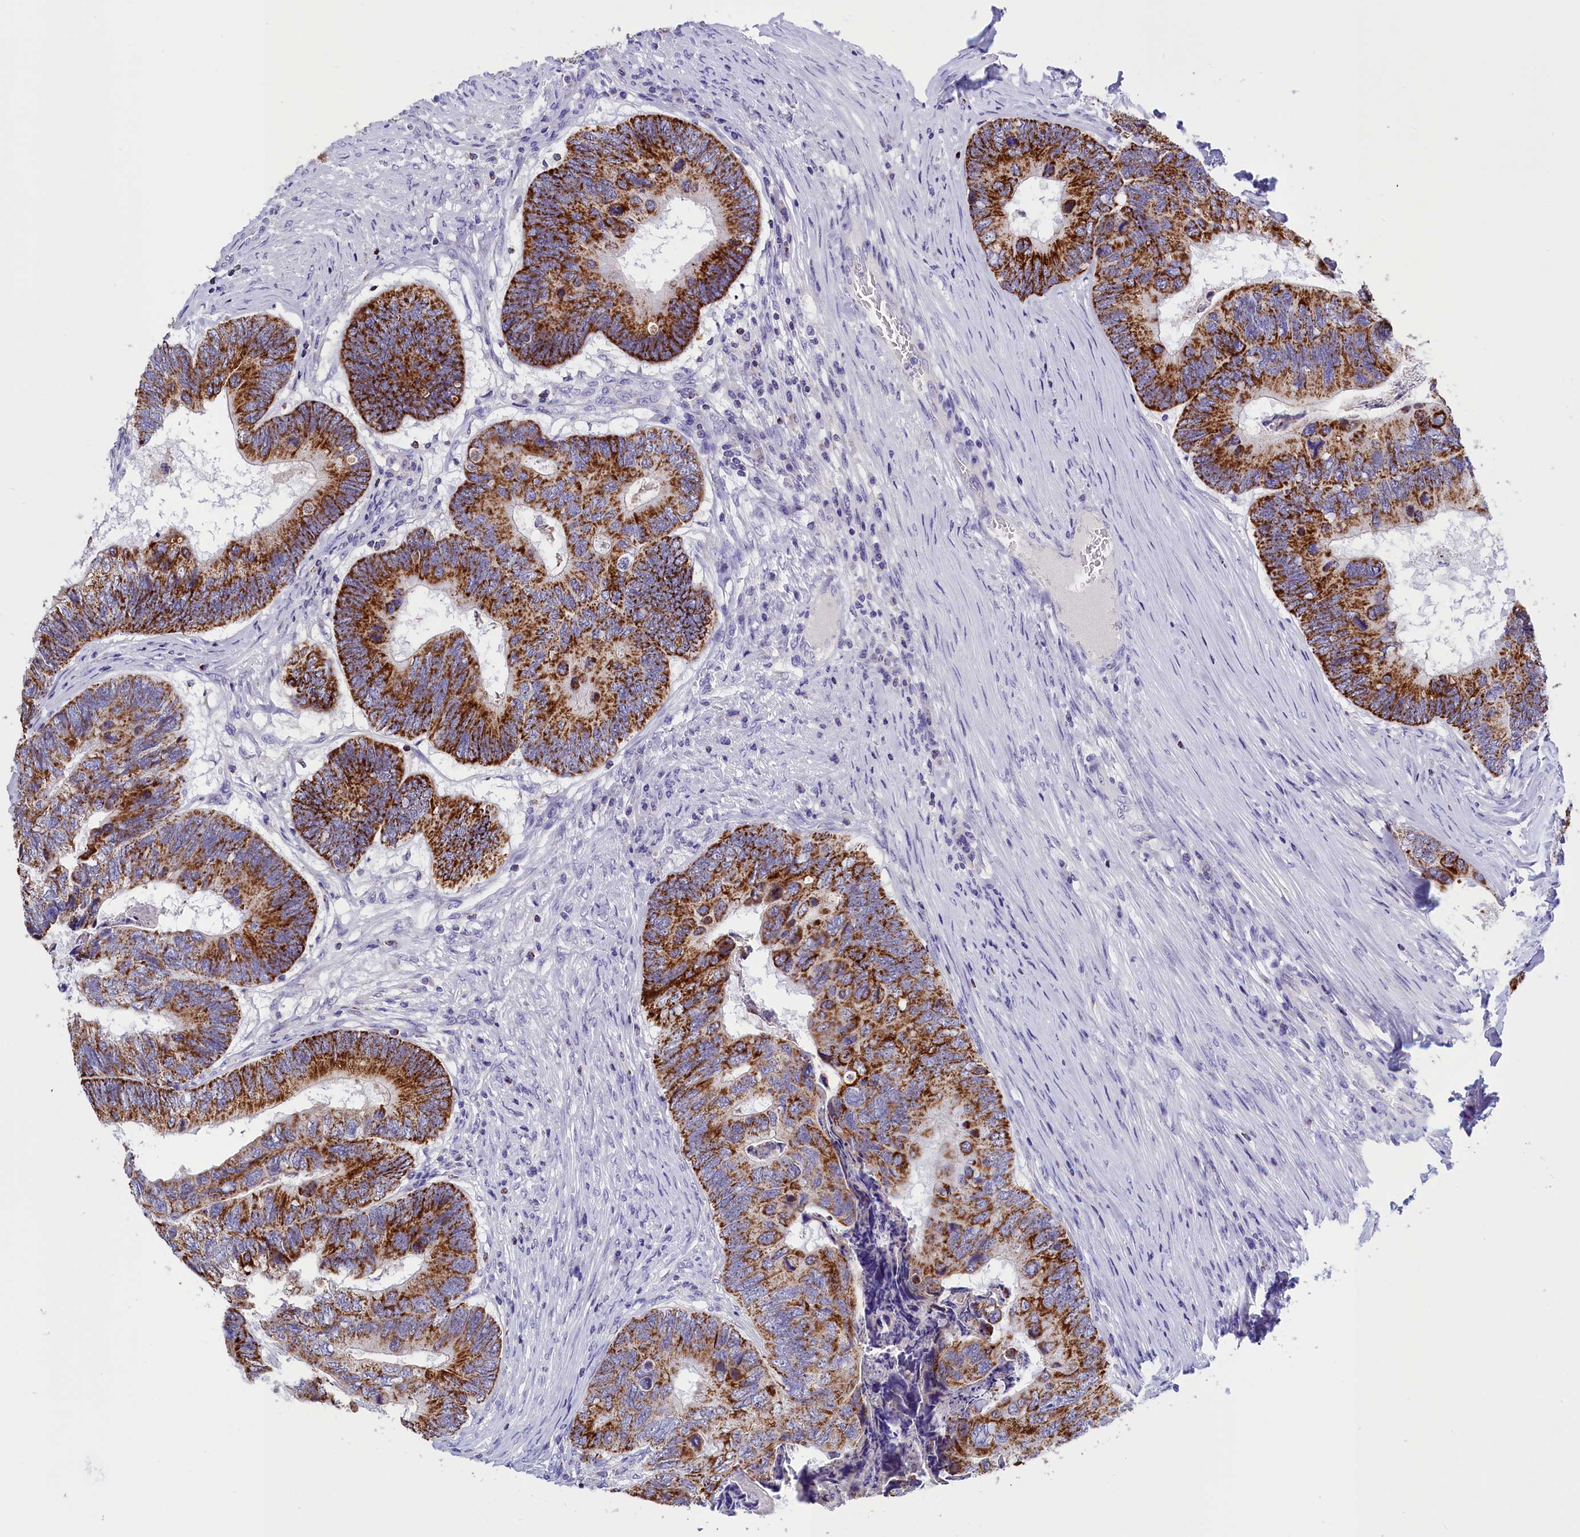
{"staining": {"intensity": "strong", "quantity": ">75%", "location": "cytoplasmic/membranous"}, "tissue": "colorectal cancer", "cell_type": "Tumor cells", "image_type": "cancer", "snomed": [{"axis": "morphology", "description": "Adenocarcinoma, NOS"}, {"axis": "topography", "description": "Colon"}], "caption": "A high amount of strong cytoplasmic/membranous staining is appreciated in approximately >75% of tumor cells in adenocarcinoma (colorectal) tissue. Using DAB (3,3'-diaminobenzidine) (brown) and hematoxylin (blue) stains, captured at high magnification using brightfield microscopy.", "gene": "ABAT", "patient": {"sex": "female", "age": 67}}